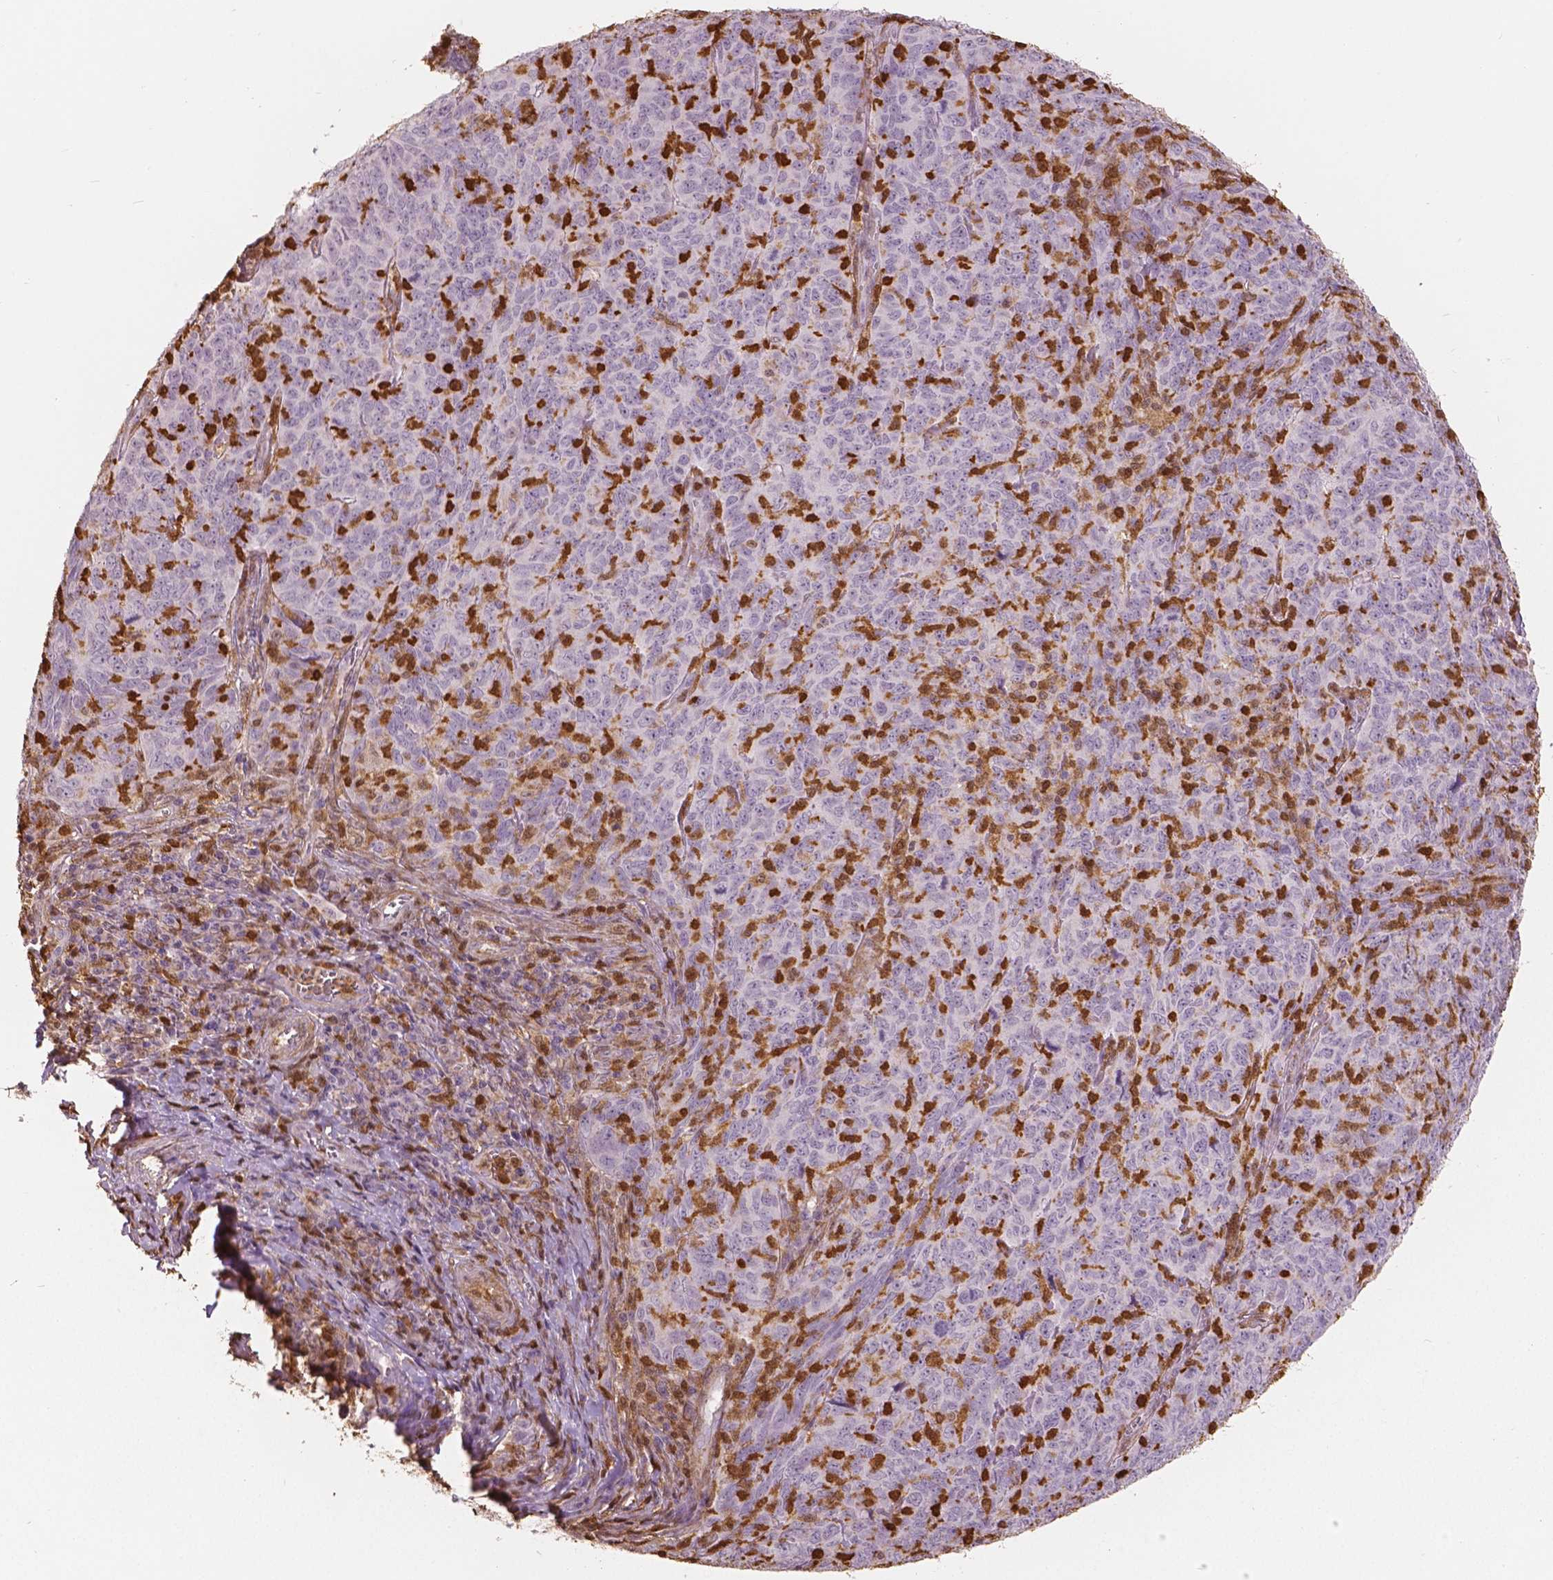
{"staining": {"intensity": "negative", "quantity": "none", "location": "none"}, "tissue": "skin cancer", "cell_type": "Tumor cells", "image_type": "cancer", "snomed": [{"axis": "morphology", "description": "Squamous cell carcinoma, NOS"}, {"axis": "topography", "description": "Skin"}, {"axis": "topography", "description": "Anal"}], "caption": "Protein analysis of skin squamous cell carcinoma reveals no significant staining in tumor cells.", "gene": "S100A4", "patient": {"sex": "female", "age": 51}}